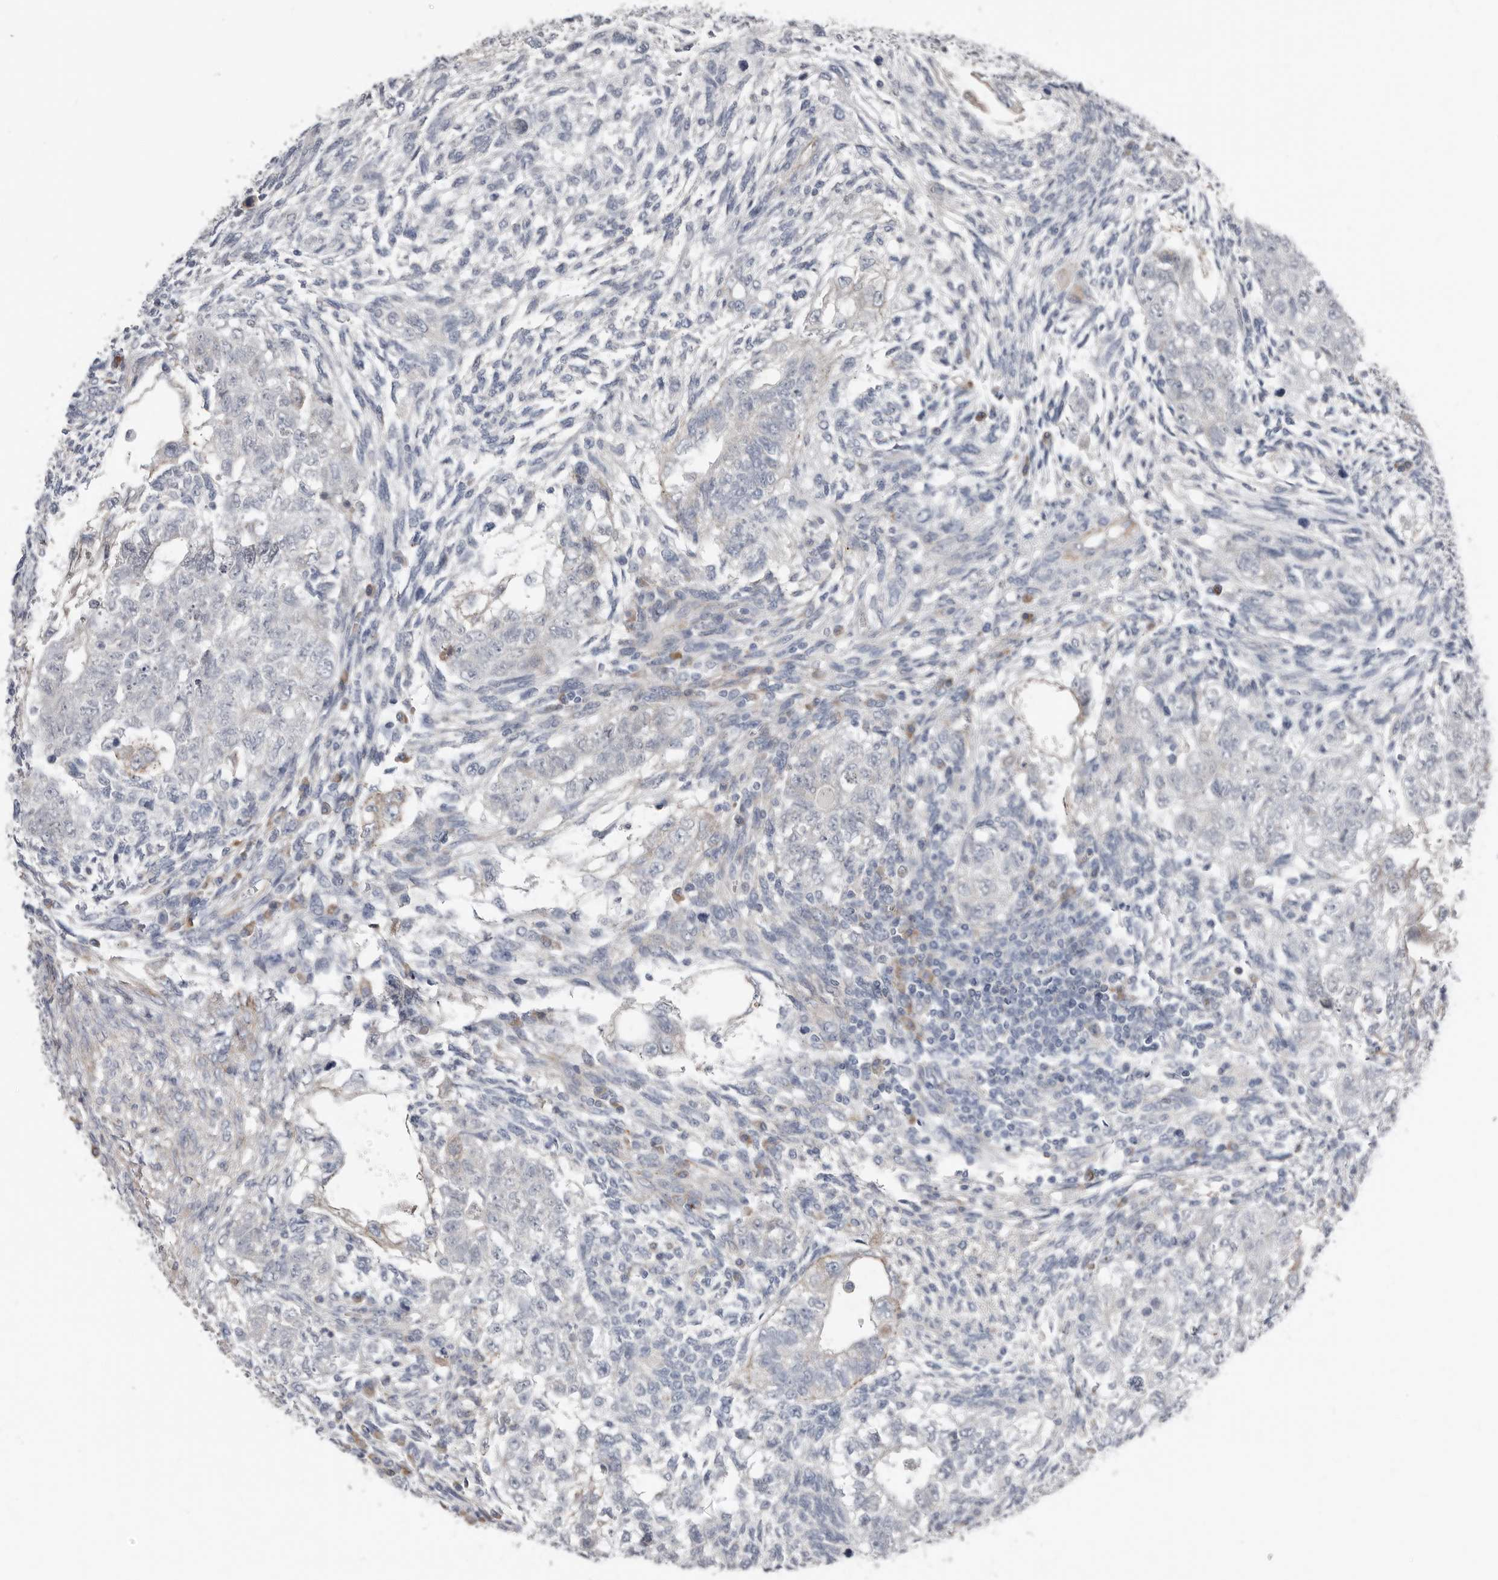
{"staining": {"intensity": "negative", "quantity": "none", "location": "none"}, "tissue": "testis cancer", "cell_type": "Tumor cells", "image_type": "cancer", "snomed": [{"axis": "morphology", "description": "Carcinoma, Embryonal, NOS"}, {"axis": "topography", "description": "Testis"}], "caption": "IHC micrograph of testis cancer stained for a protein (brown), which shows no expression in tumor cells.", "gene": "ZNF114", "patient": {"sex": "male", "age": 37}}